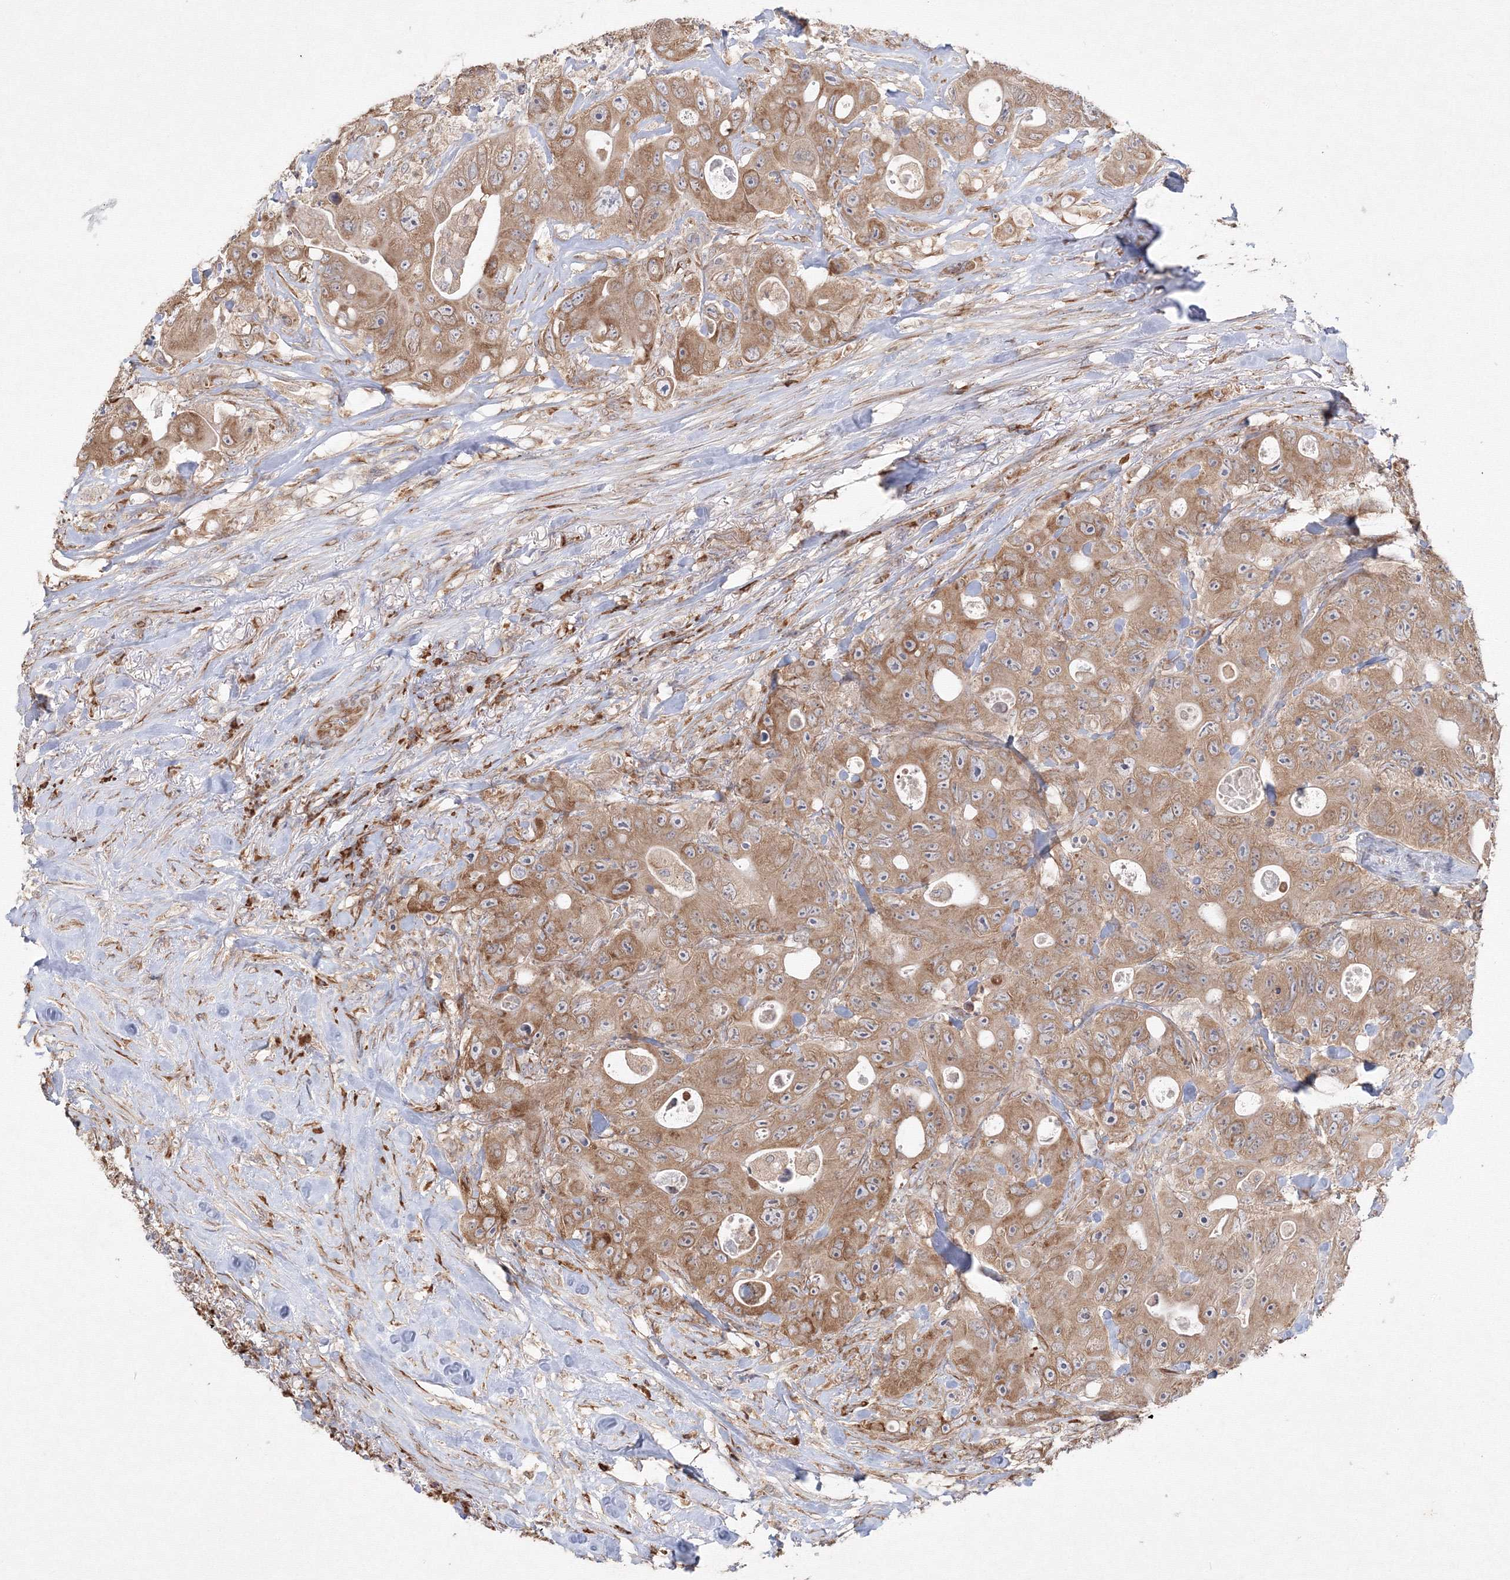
{"staining": {"intensity": "moderate", "quantity": ">75%", "location": "cytoplasmic/membranous"}, "tissue": "colorectal cancer", "cell_type": "Tumor cells", "image_type": "cancer", "snomed": [{"axis": "morphology", "description": "Adenocarcinoma, NOS"}, {"axis": "topography", "description": "Colon"}], "caption": "Immunohistochemistry photomicrograph of colorectal cancer (adenocarcinoma) stained for a protein (brown), which displays medium levels of moderate cytoplasmic/membranous positivity in approximately >75% of tumor cells.", "gene": "FBXL8", "patient": {"sex": "female", "age": 46}}